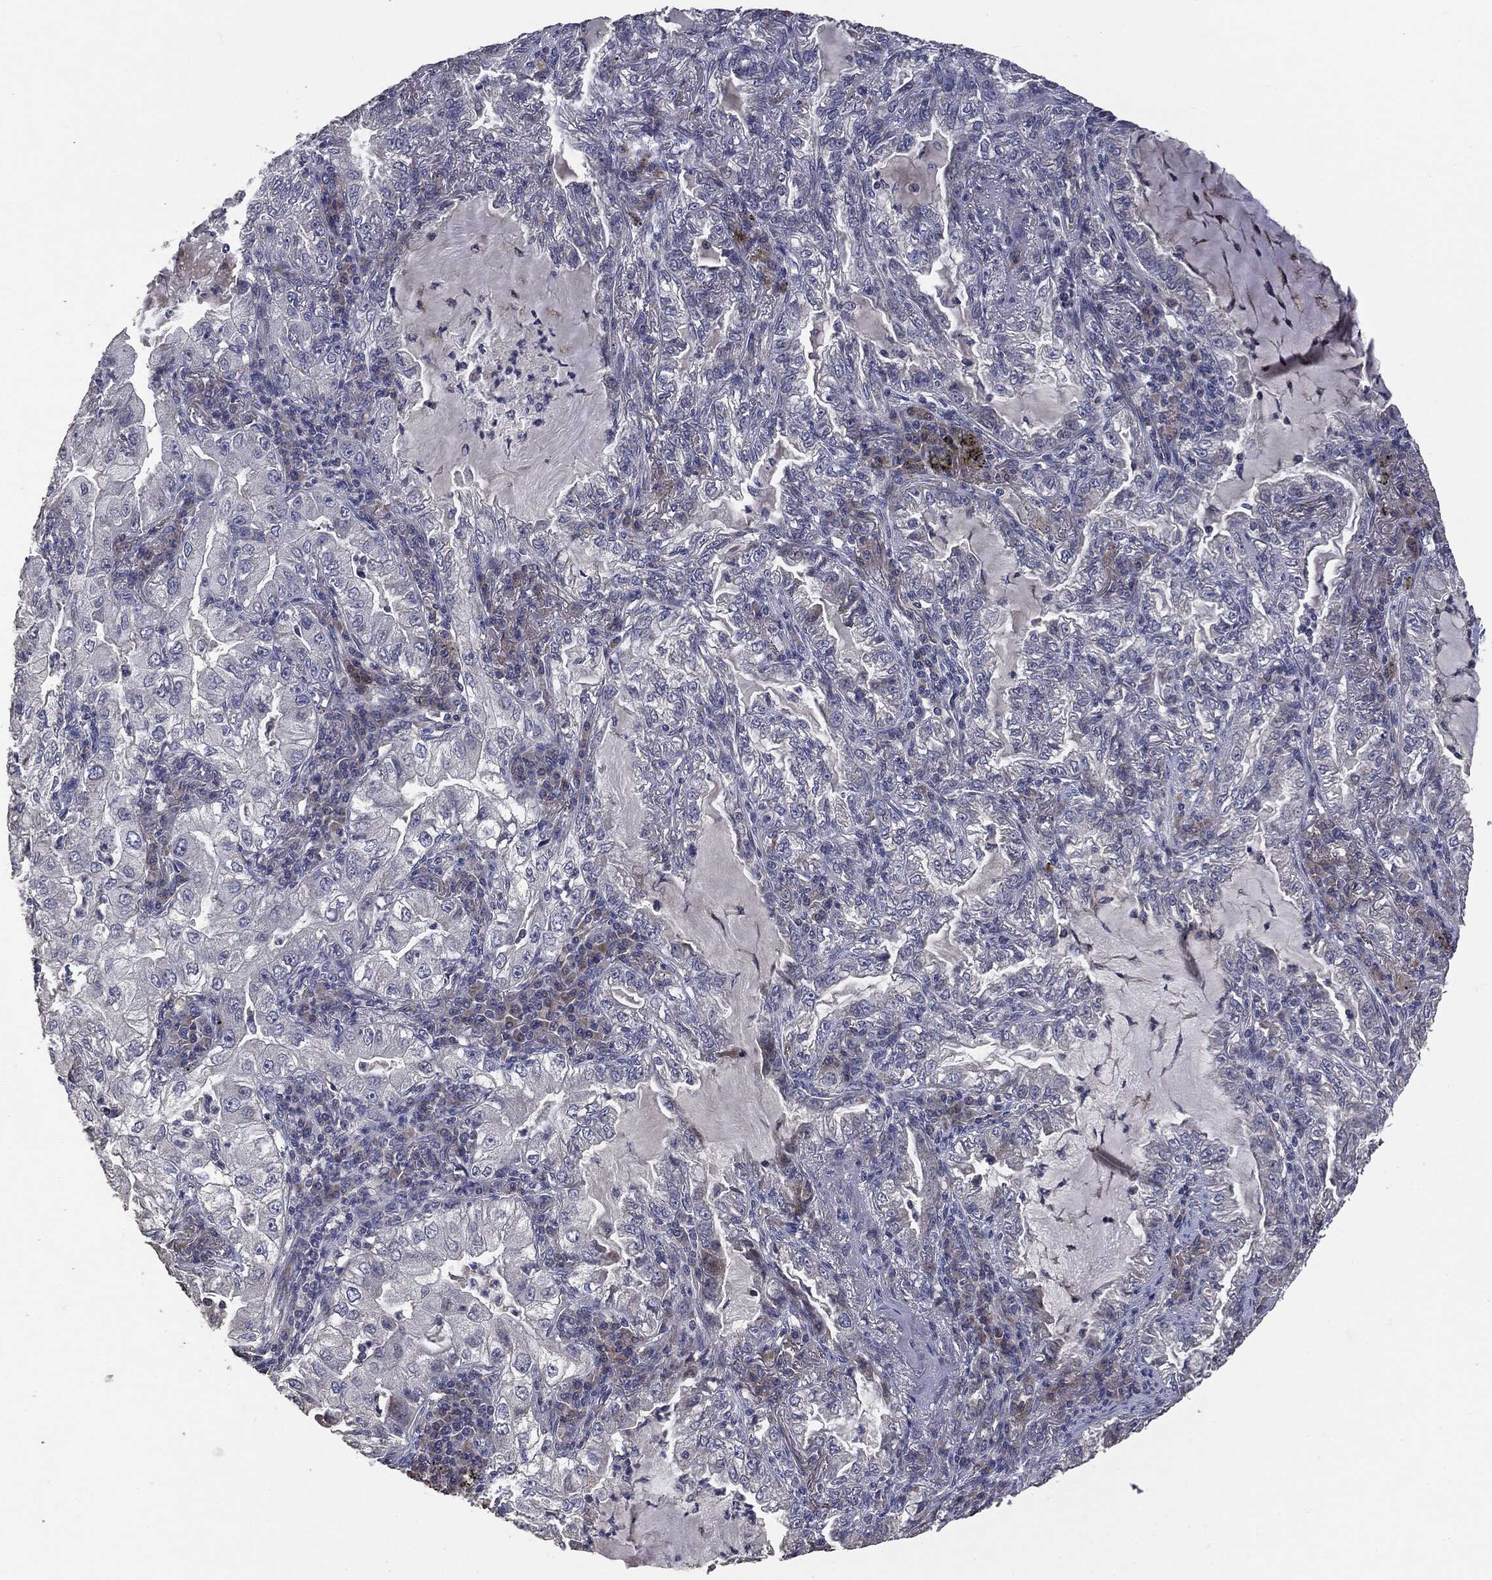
{"staining": {"intensity": "negative", "quantity": "none", "location": "none"}, "tissue": "lung cancer", "cell_type": "Tumor cells", "image_type": "cancer", "snomed": [{"axis": "morphology", "description": "Adenocarcinoma, NOS"}, {"axis": "topography", "description": "Lung"}], "caption": "High power microscopy histopathology image of an IHC image of lung cancer, revealing no significant expression in tumor cells.", "gene": "MTOR", "patient": {"sex": "female", "age": 73}}